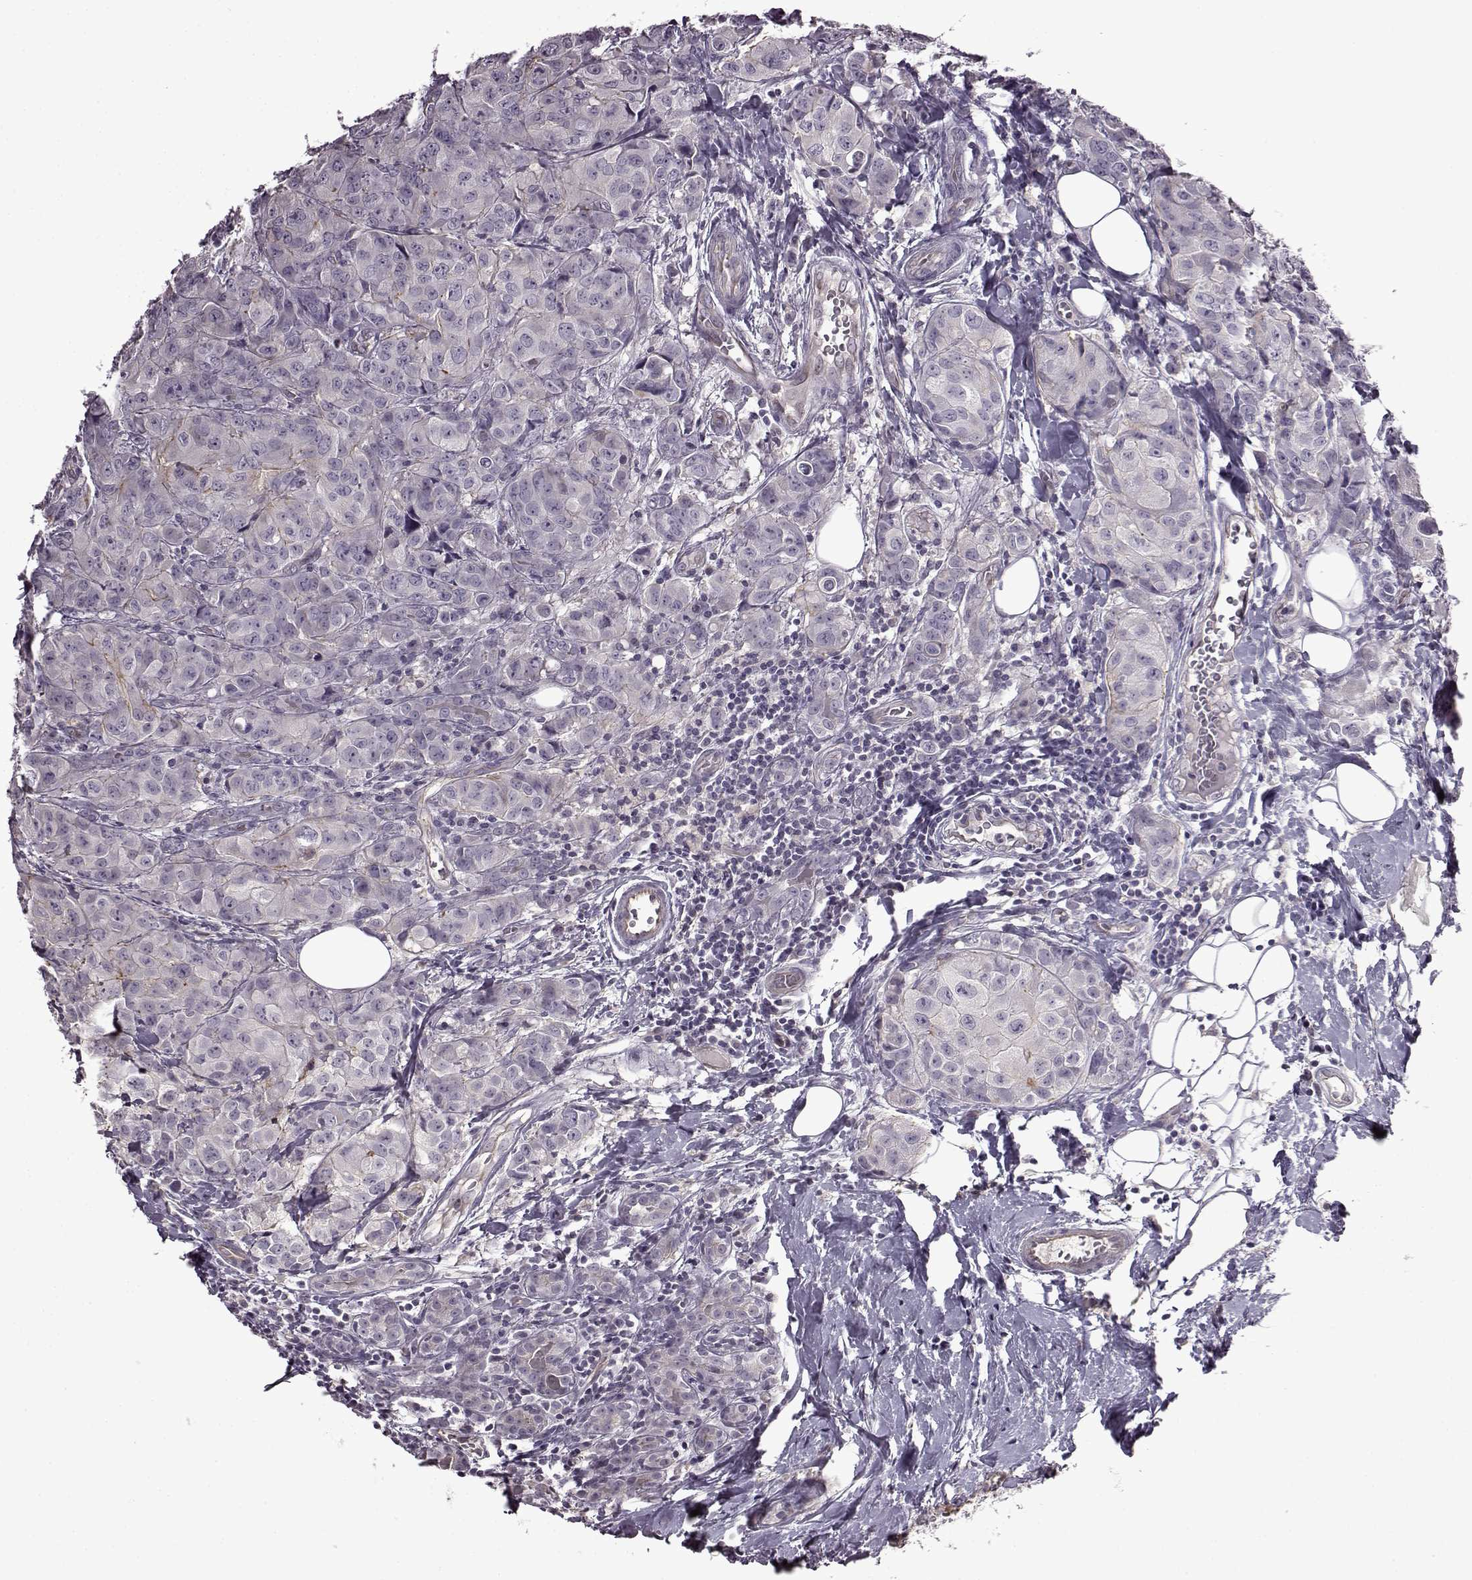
{"staining": {"intensity": "negative", "quantity": "none", "location": "none"}, "tissue": "breast cancer", "cell_type": "Tumor cells", "image_type": "cancer", "snomed": [{"axis": "morphology", "description": "Duct carcinoma"}, {"axis": "topography", "description": "Breast"}], "caption": "An image of intraductal carcinoma (breast) stained for a protein reveals no brown staining in tumor cells.", "gene": "EDDM3B", "patient": {"sex": "female", "age": 43}}